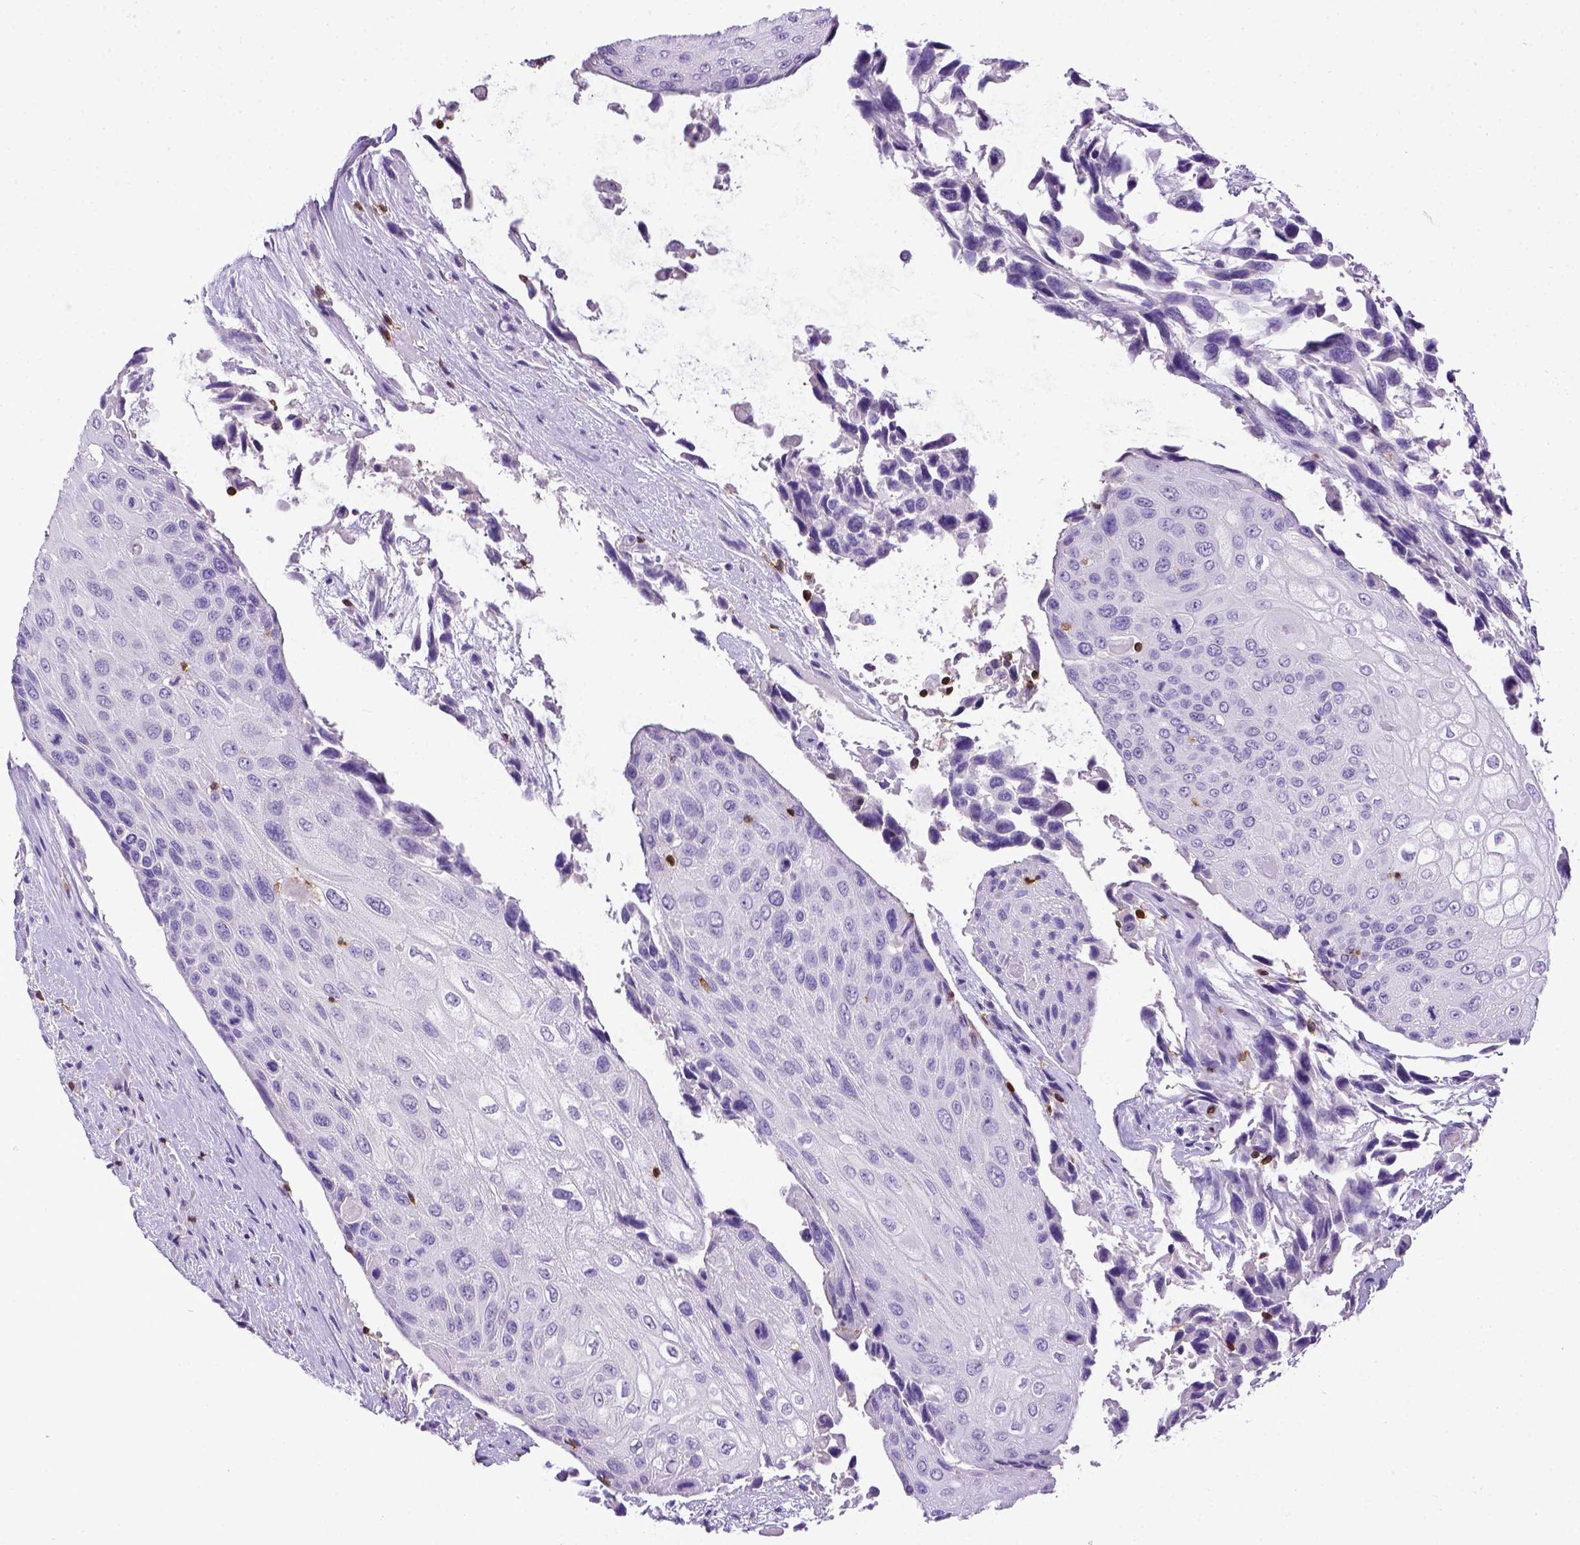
{"staining": {"intensity": "negative", "quantity": "none", "location": "none"}, "tissue": "urothelial cancer", "cell_type": "Tumor cells", "image_type": "cancer", "snomed": [{"axis": "morphology", "description": "Urothelial carcinoma, High grade"}, {"axis": "topography", "description": "Urinary bladder"}], "caption": "A high-resolution image shows IHC staining of urothelial carcinoma (high-grade), which demonstrates no significant staining in tumor cells.", "gene": "CD3E", "patient": {"sex": "female", "age": 70}}